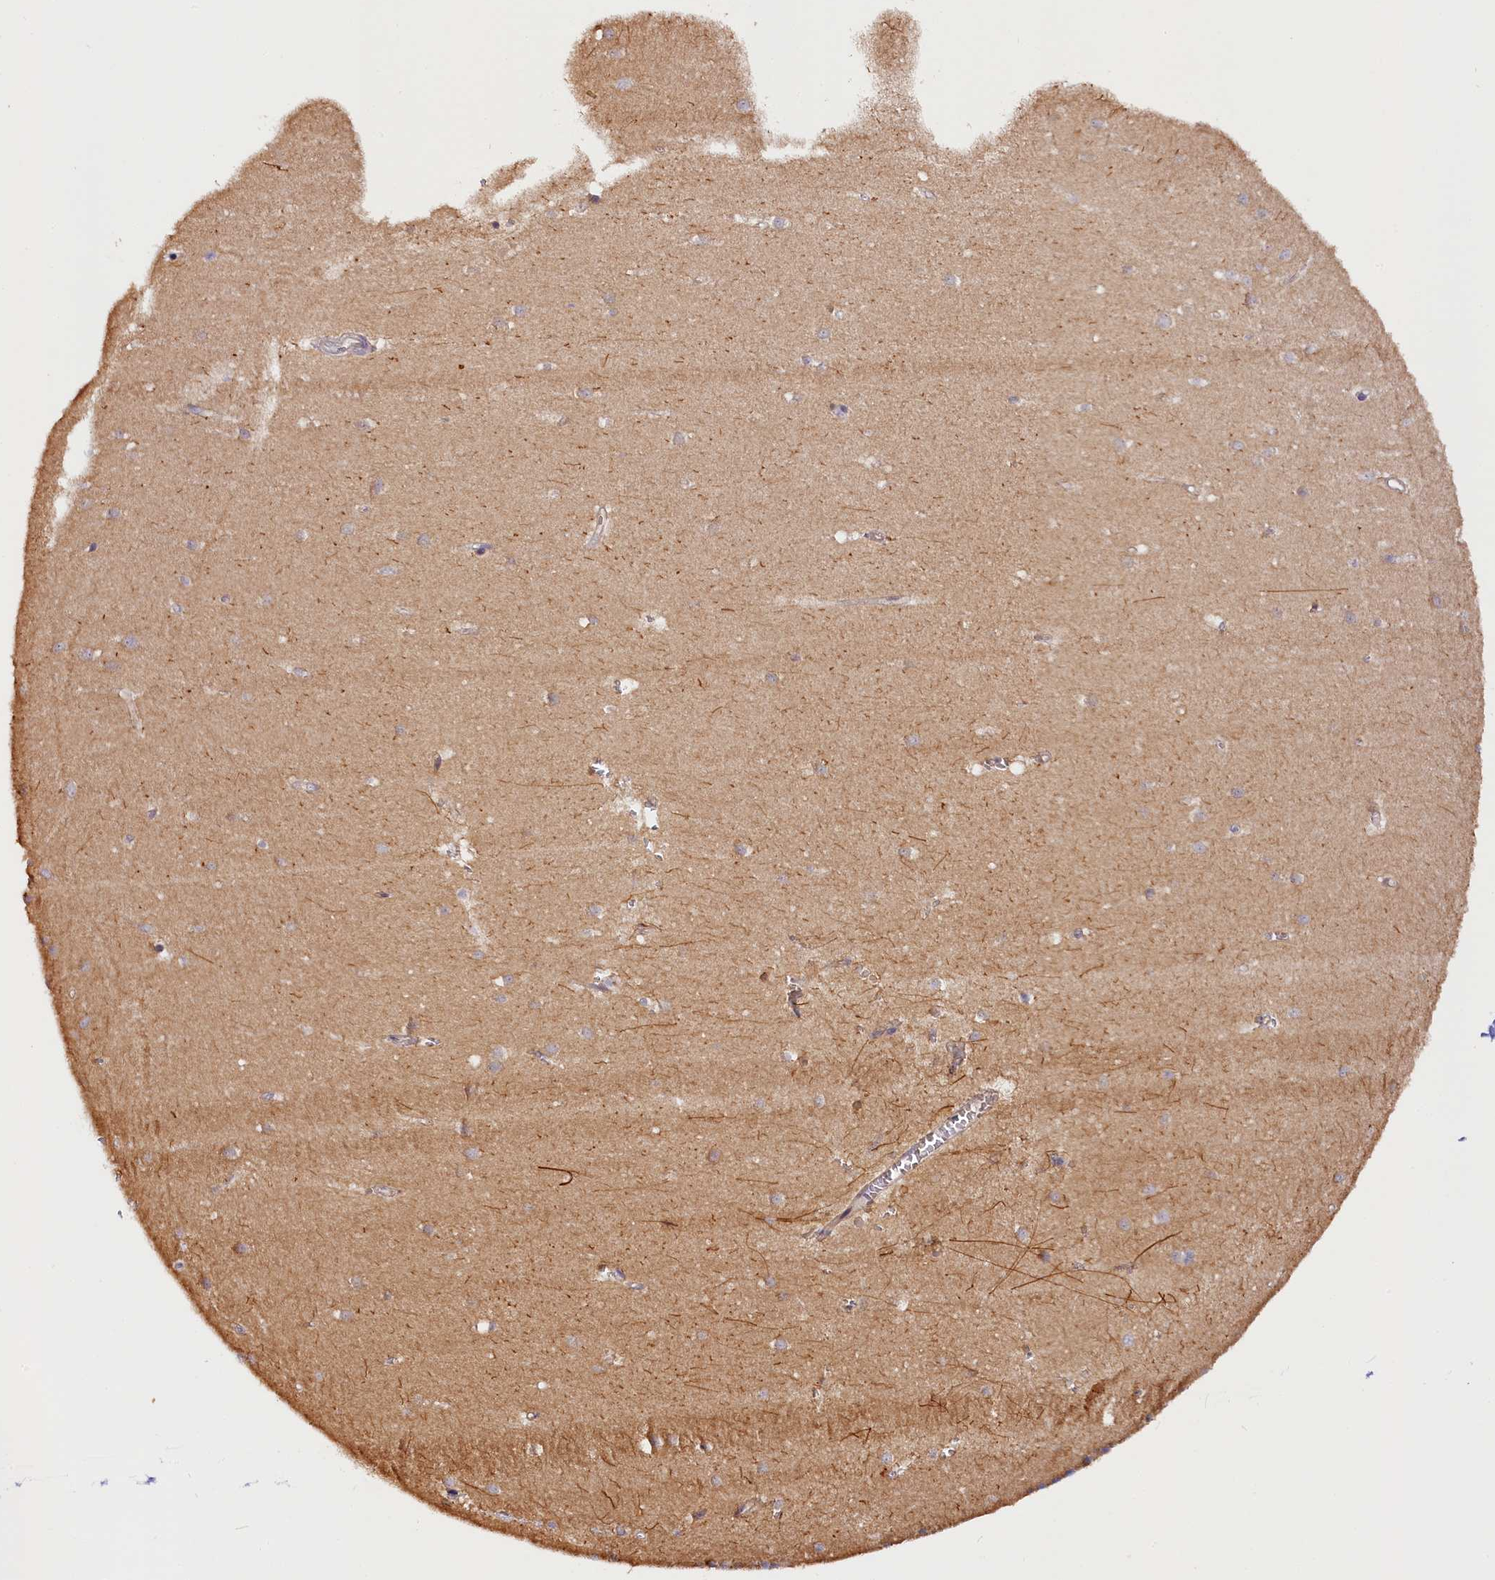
{"staining": {"intensity": "negative", "quantity": "none", "location": "none"}, "tissue": "cerebellum", "cell_type": "Cells in granular layer", "image_type": "normal", "snomed": [{"axis": "morphology", "description": "Normal tissue, NOS"}, {"axis": "topography", "description": "Cerebellum"}], "caption": "Cerebellum stained for a protein using IHC reveals no staining cells in granular layer.", "gene": "KATNB1", "patient": {"sex": "male", "age": 54}}